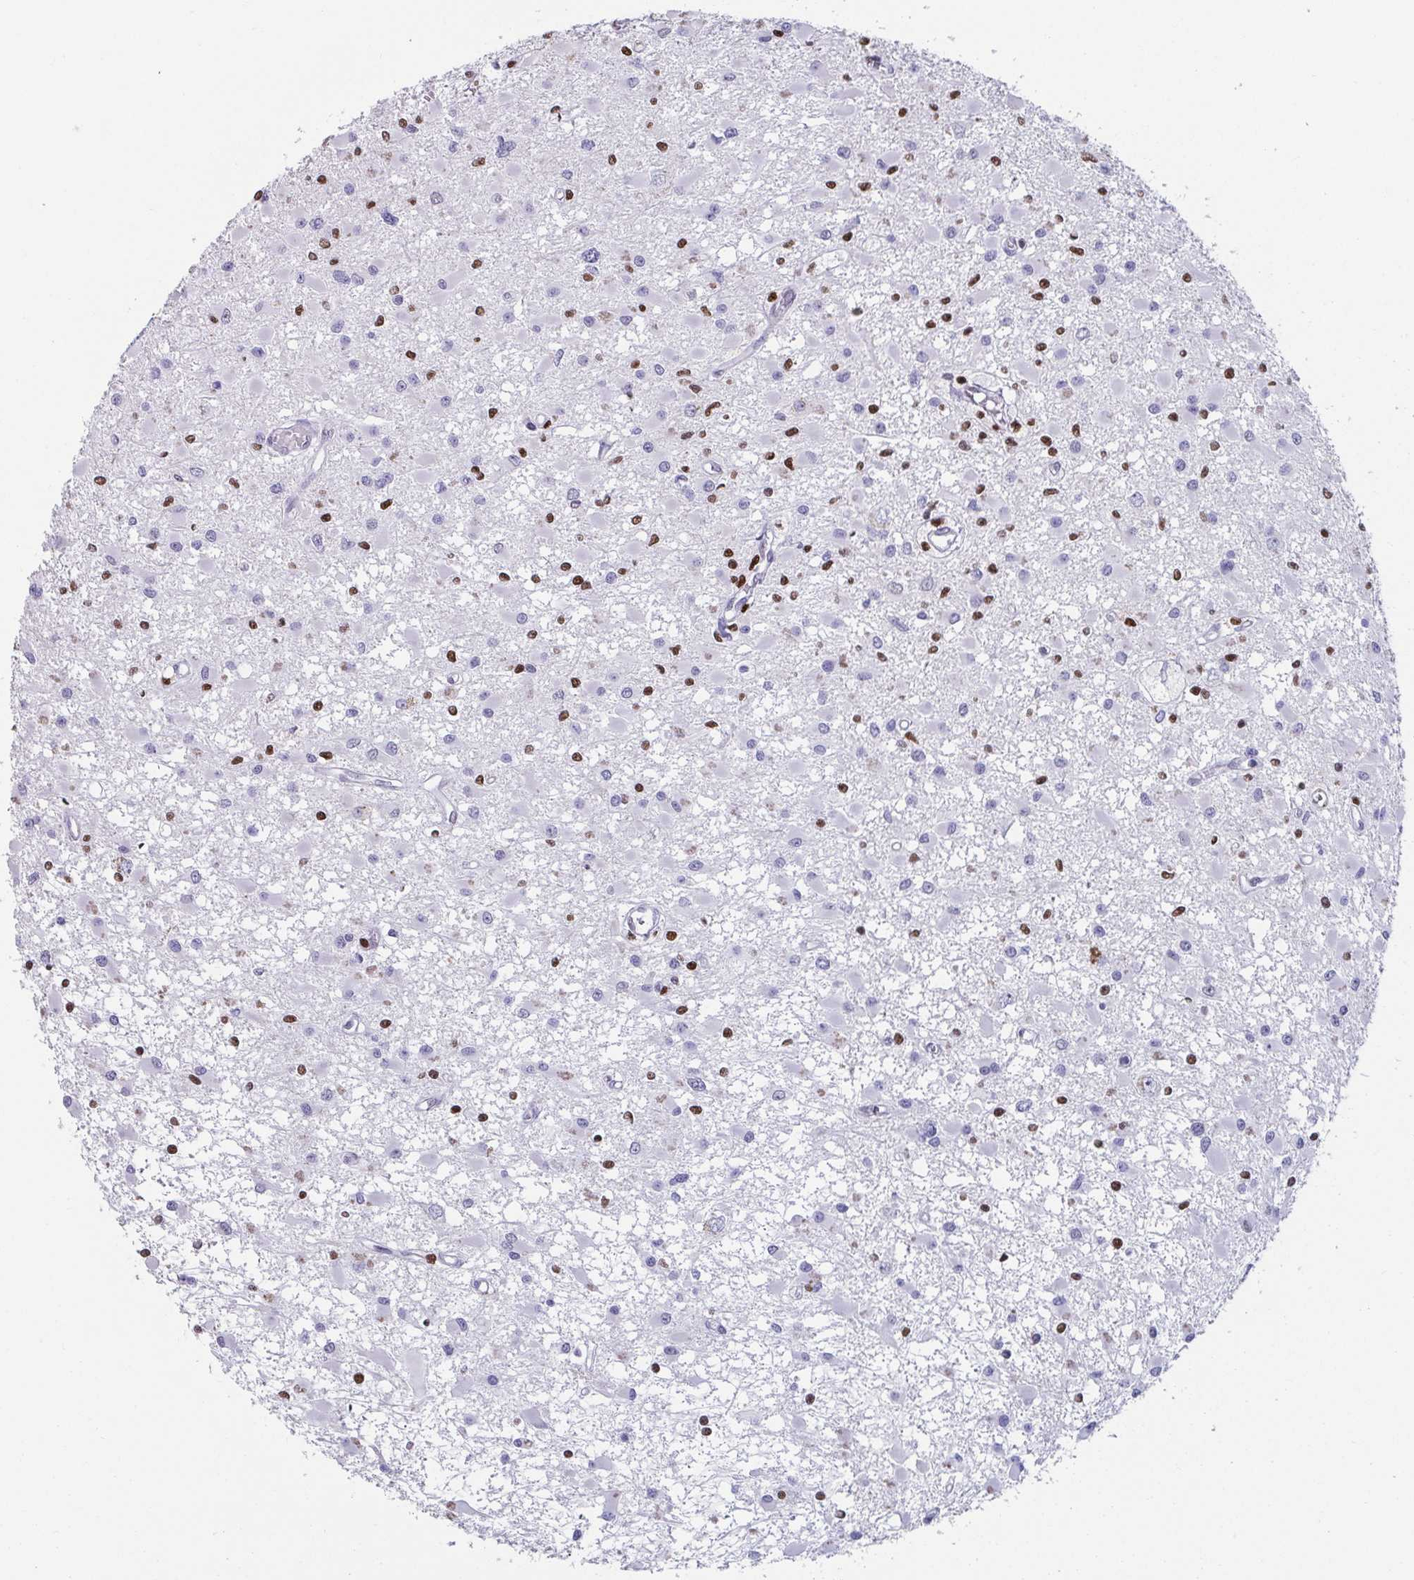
{"staining": {"intensity": "negative", "quantity": "none", "location": "none"}, "tissue": "glioma", "cell_type": "Tumor cells", "image_type": "cancer", "snomed": [{"axis": "morphology", "description": "Glioma, malignant, High grade"}, {"axis": "topography", "description": "Brain"}], "caption": "Tumor cells show no significant expression in glioma. The staining is performed using DAB (3,3'-diaminobenzidine) brown chromogen with nuclei counter-stained in using hematoxylin.", "gene": "ZNF586", "patient": {"sex": "male", "age": 54}}